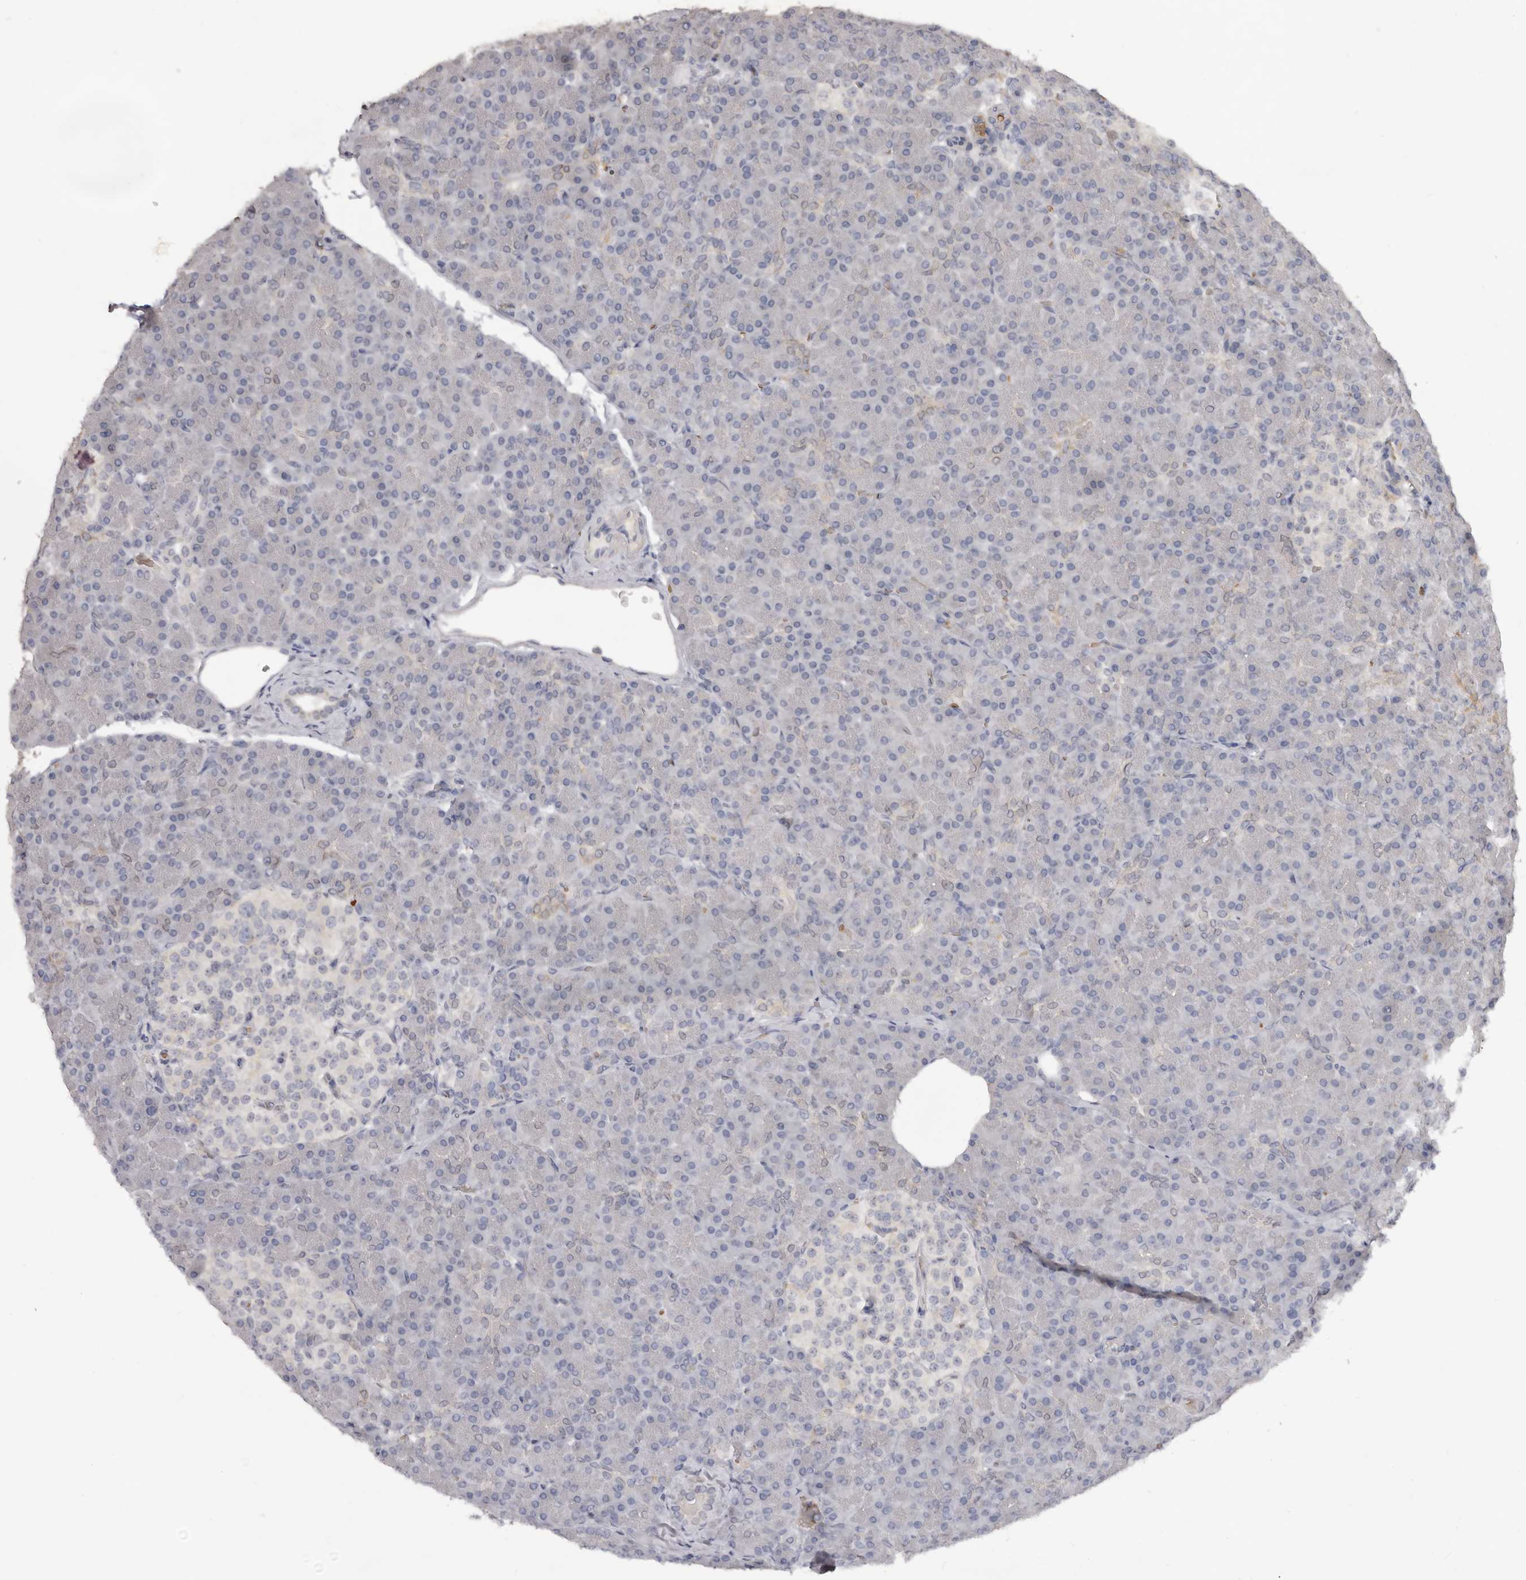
{"staining": {"intensity": "negative", "quantity": "none", "location": "none"}, "tissue": "pancreas", "cell_type": "Exocrine glandular cells", "image_type": "normal", "snomed": [{"axis": "morphology", "description": "Normal tissue, NOS"}, {"axis": "topography", "description": "Pancreas"}], "caption": "Immunohistochemistry (IHC) micrograph of benign pancreas: pancreas stained with DAB shows no significant protein positivity in exocrine glandular cells.", "gene": "TNR", "patient": {"sex": "female", "age": 43}}